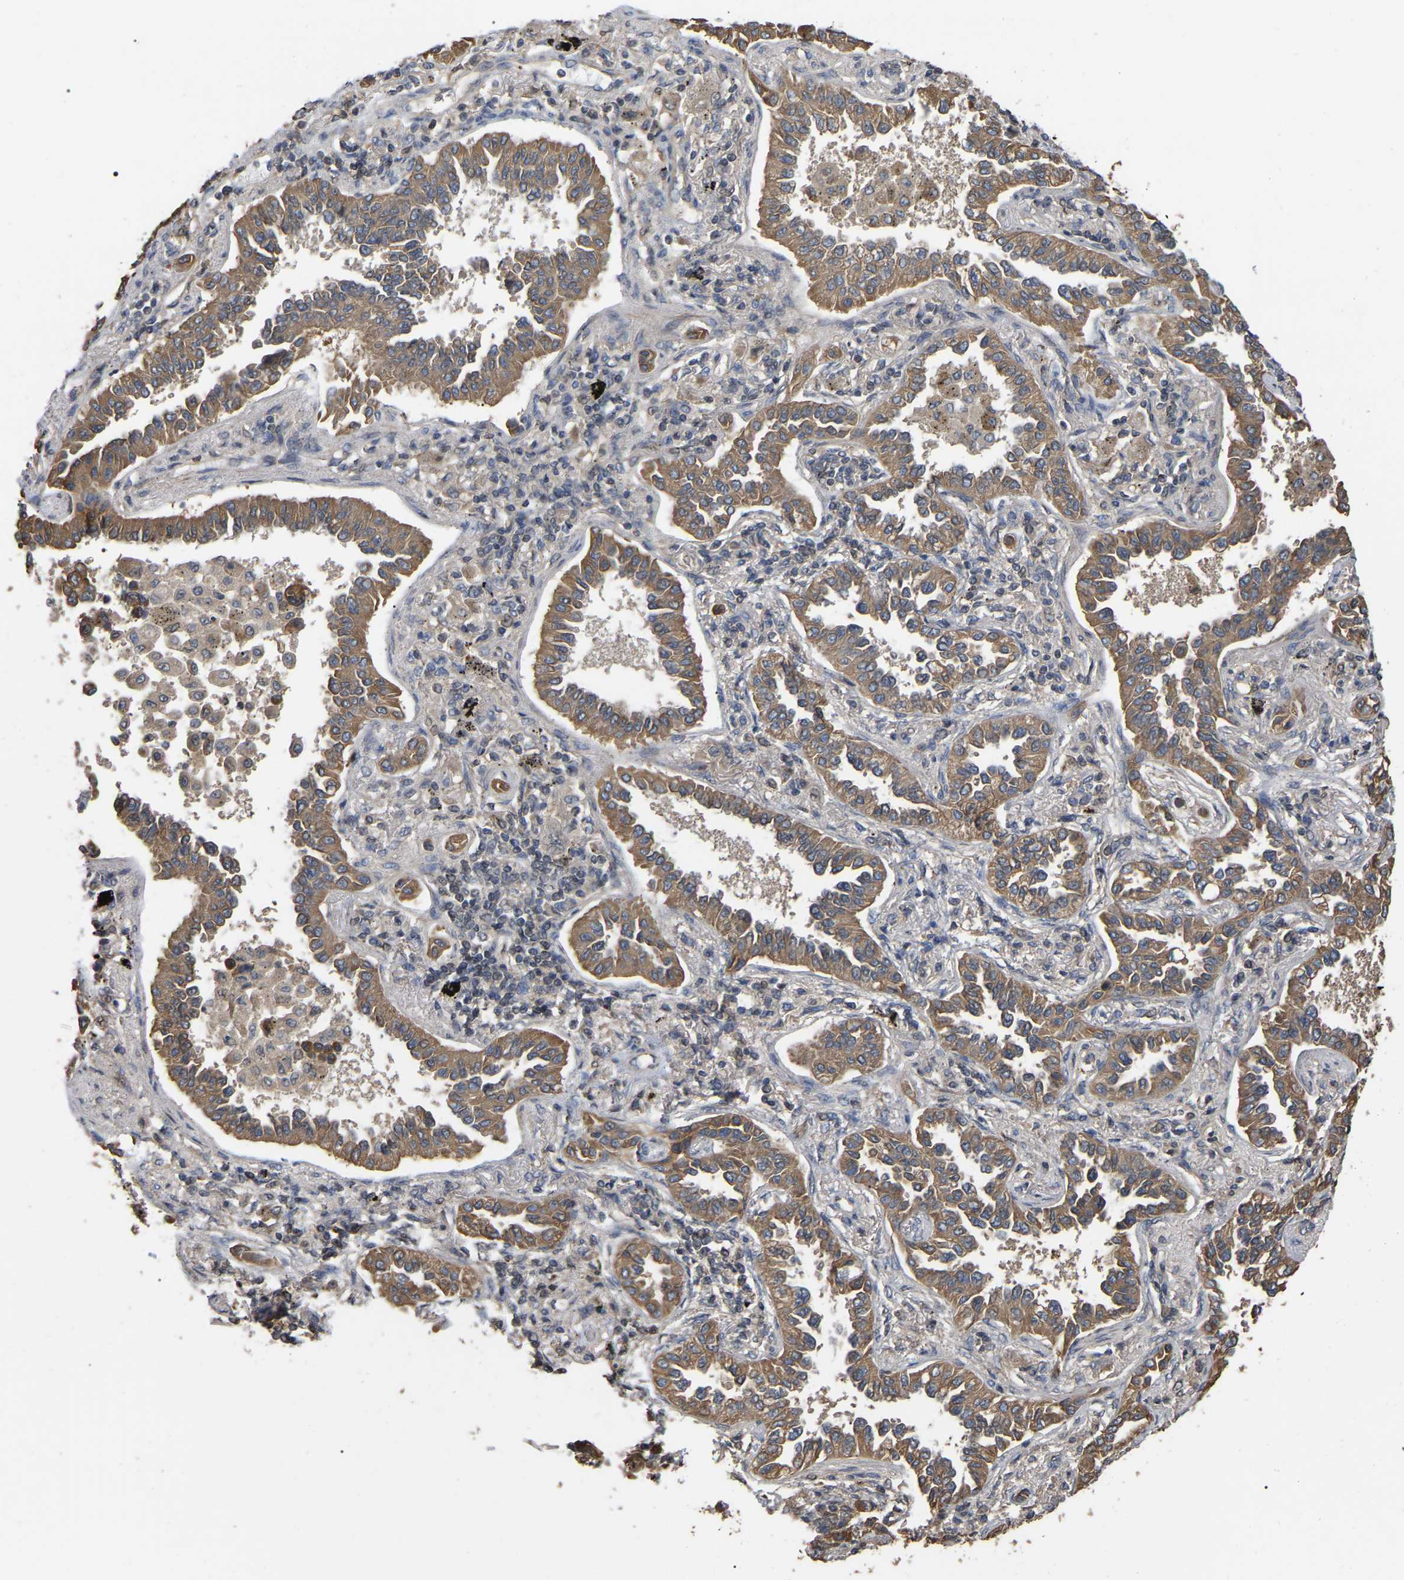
{"staining": {"intensity": "moderate", "quantity": ">75%", "location": "cytoplasmic/membranous"}, "tissue": "lung cancer", "cell_type": "Tumor cells", "image_type": "cancer", "snomed": [{"axis": "morphology", "description": "Normal tissue, NOS"}, {"axis": "morphology", "description": "Adenocarcinoma, NOS"}, {"axis": "topography", "description": "Lung"}], "caption": "This histopathology image reveals lung cancer (adenocarcinoma) stained with immunohistochemistry to label a protein in brown. The cytoplasmic/membranous of tumor cells show moderate positivity for the protein. Nuclei are counter-stained blue.", "gene": "FAM219A", "patient": {"sex": "male", "age": 59}}